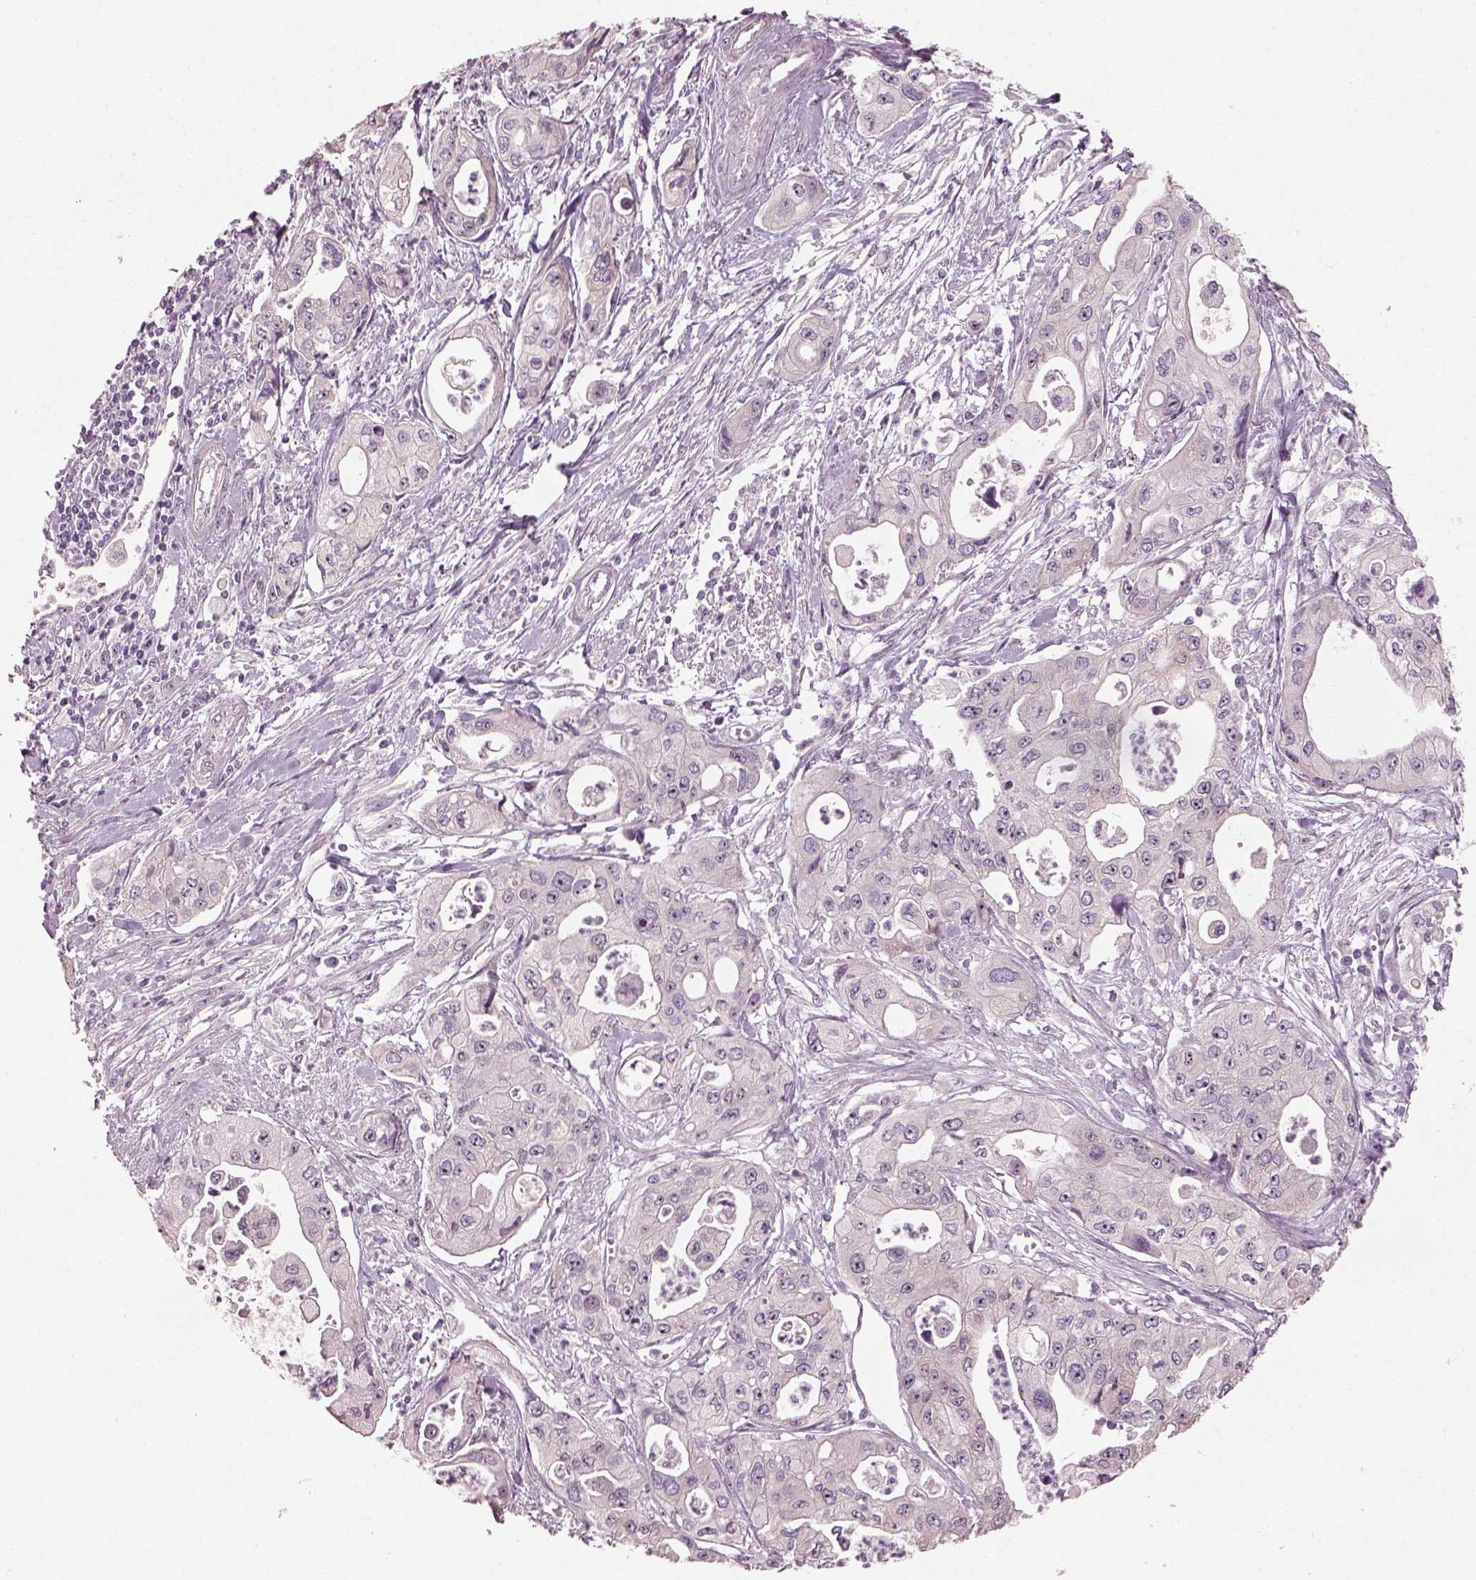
{"staining": {"intensity": "negative", "quantity": "none", "location": "none"}, "tissue": "pancreatic cancer", "cell_type": "Tumor cells", "image_type": "cancer", "snomed": [{"axis": "morphology", "description": "Adenocarcinoma, NOS"}, {"axis": "topography", "description": "Pancreas"}], "caption": "Image shows no significant protein expression in tumor cells of pancreatic cancer (adenocarcinoma).", "gene": "CDS1", "patient": {"sex": "male", "age": 70}}